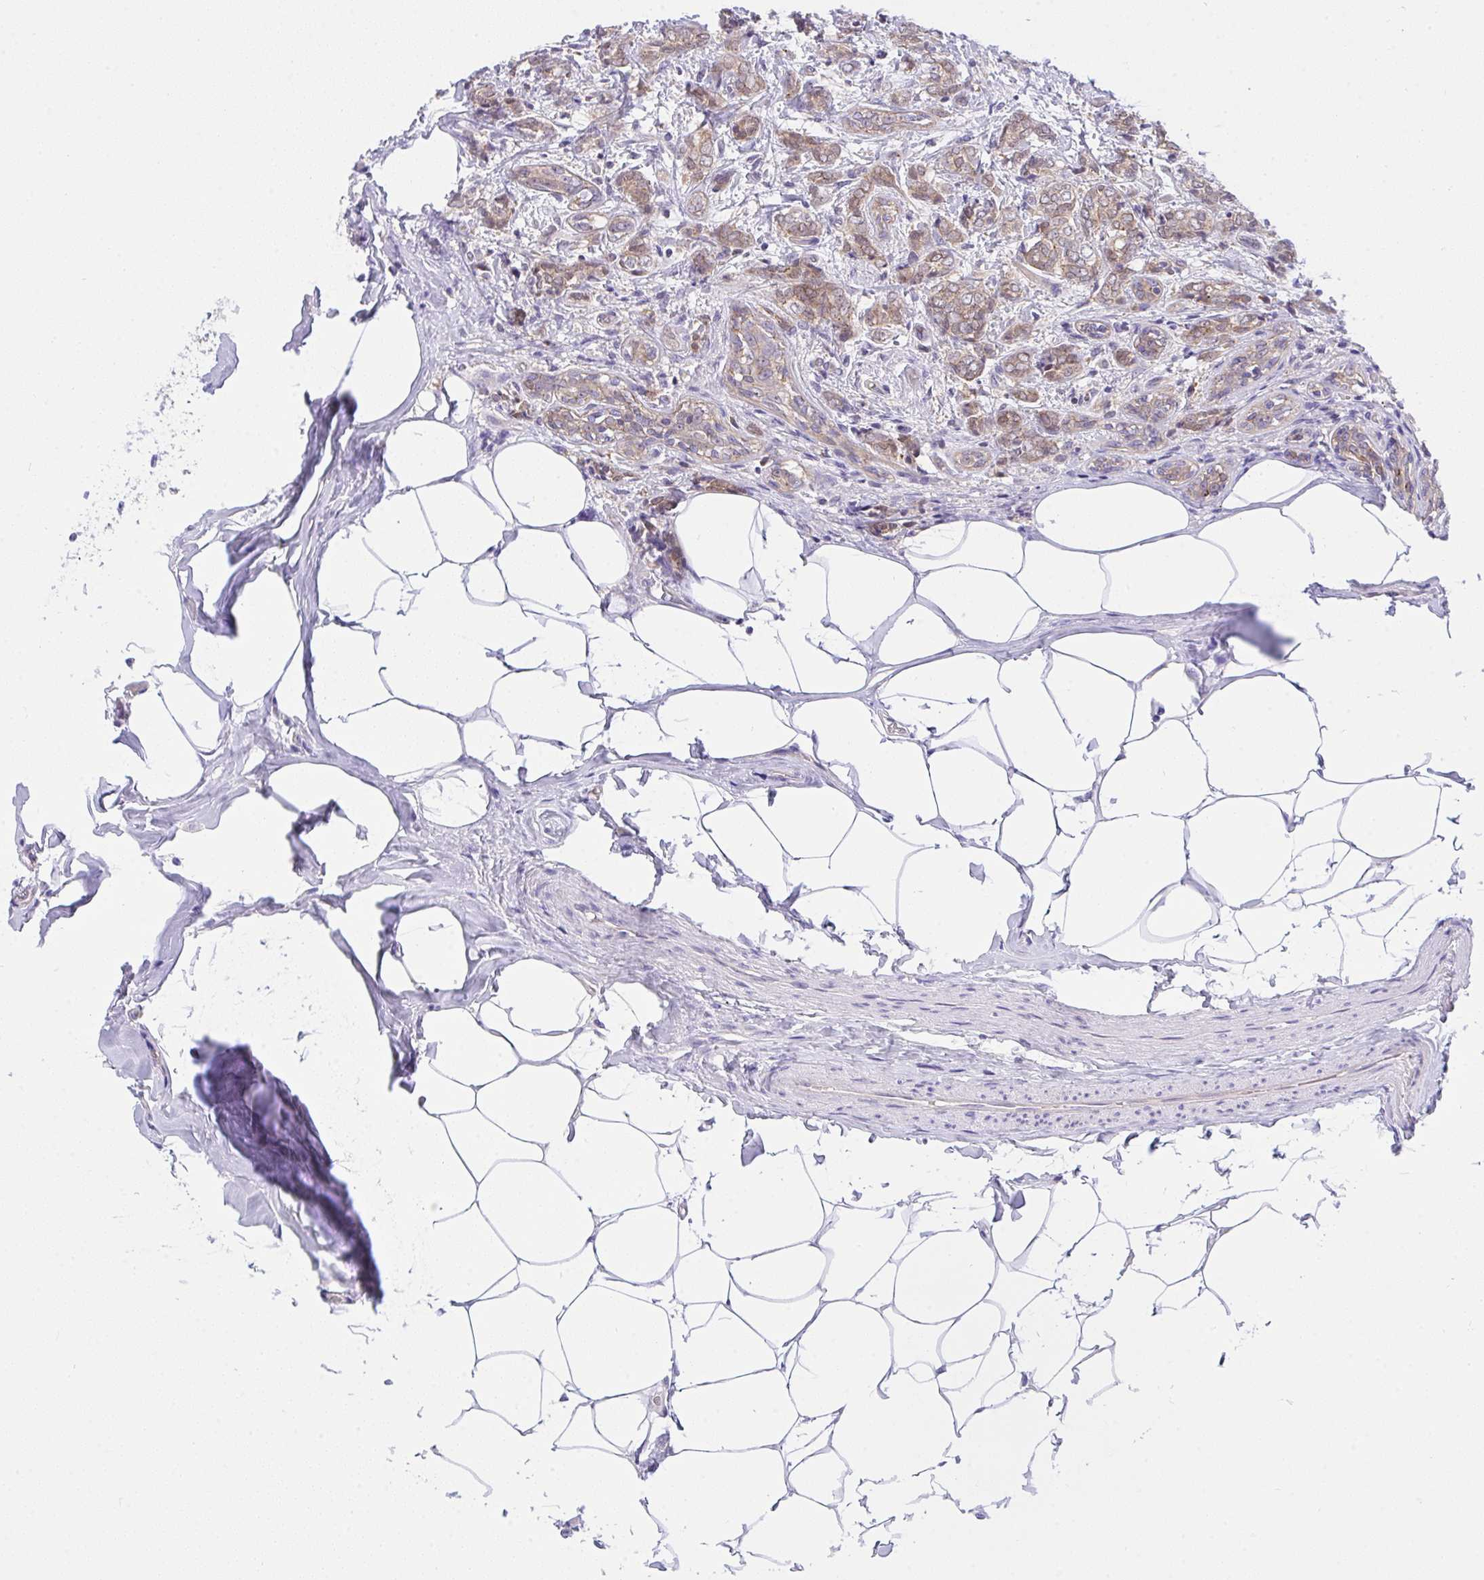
{"staining": {"intensity": "weak", "quantity": ">75%", "location": "cytoplasmic/membranous"}, "tissue": "breast cancer", "cell_type": "Tumor cells", "image_type": "cancer", "snomed": [{"axis": "morphology", "description": "Intraductal carcinoma, in situ"}, {"axis": "morphology", "description": "Duct carcinoma"}, {"axis": "morphology", "description": "Lobular carcinoma, in situ"}, {"axis": "topography", "description": "Breast"}], "caption": "Protein staining of breast infiltrating ductal carcinoma tissue displays weak cytoplasmic/membranous staining in about >75% of tumor cells.", "gene": "HOXD12", "patient": {"sex": "female", "age": 44}}